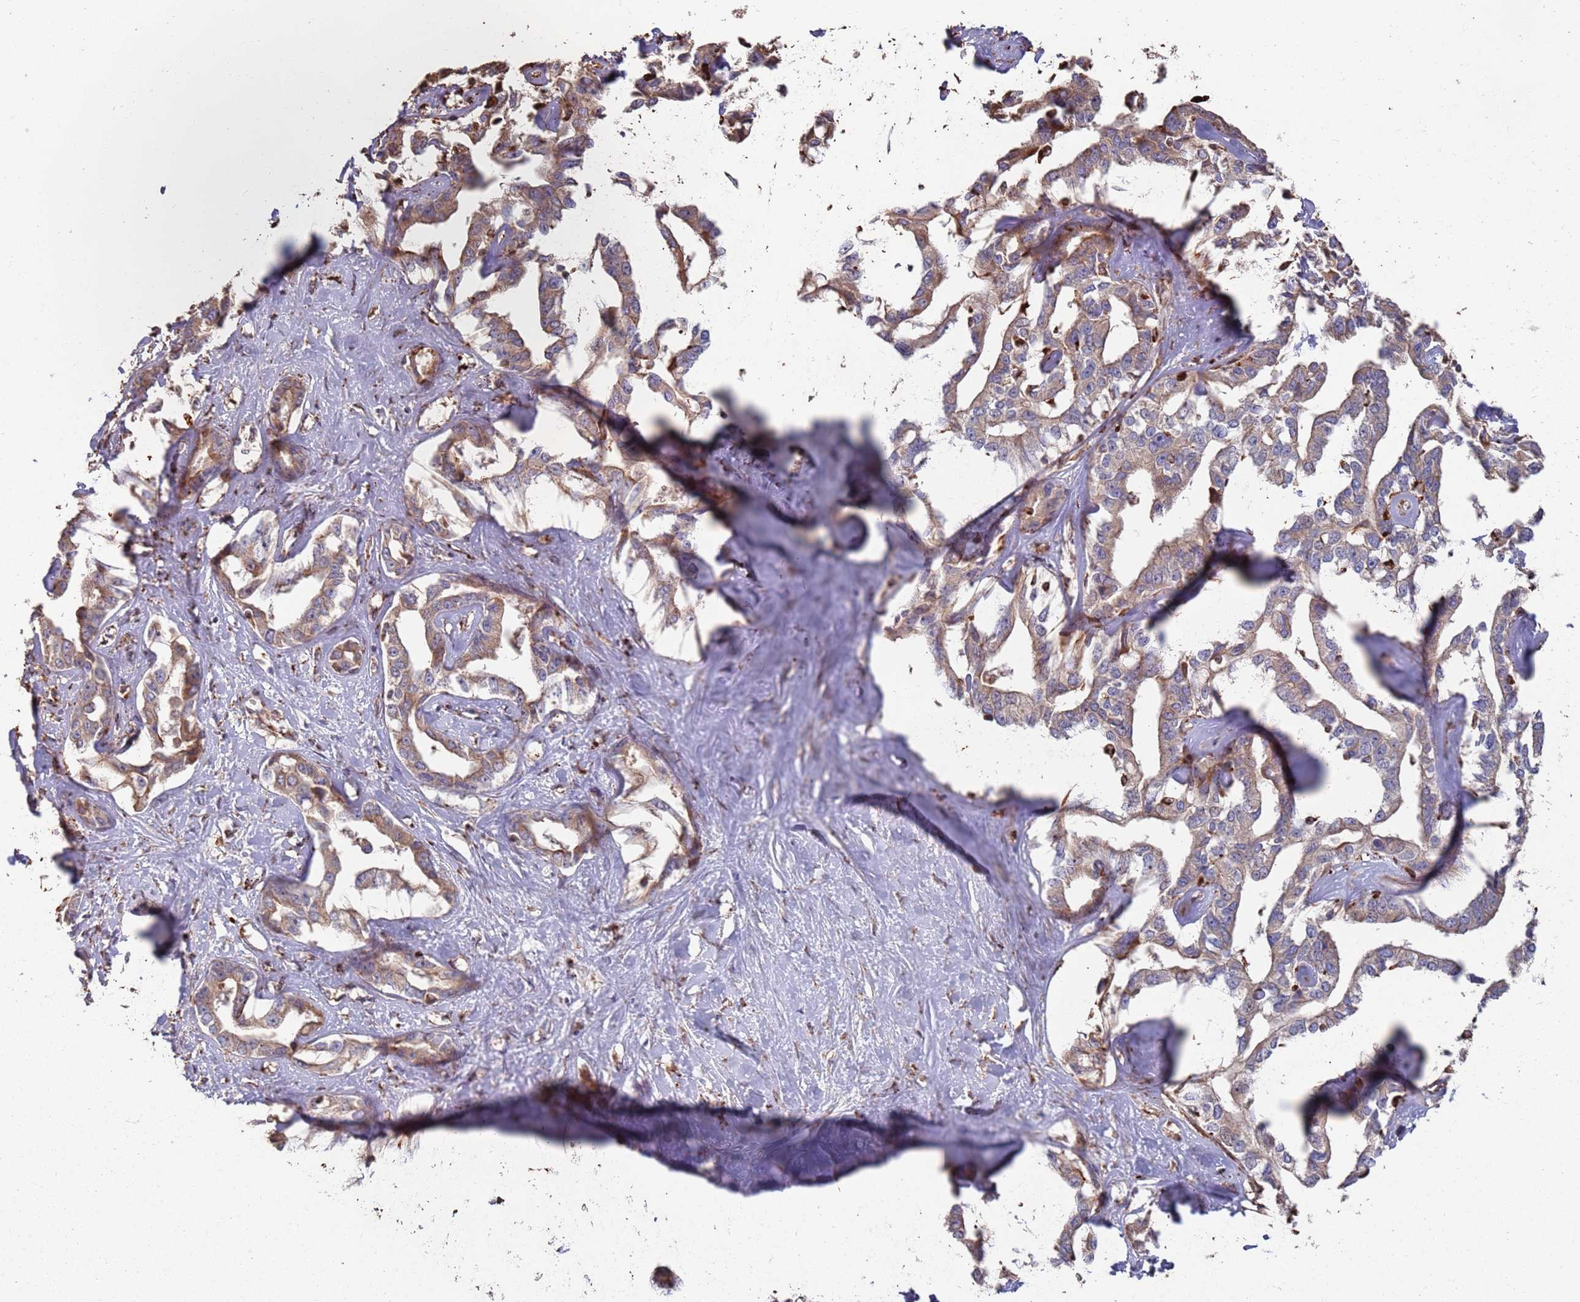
{"staining": {"intensity": "moderate", "quantity": "25%-75%", "location": "cytoplasmic/membranous"}, "tissue": "liver cancer", "cell_type": "Tumor cells", "image_type": "cancer", "snomed": [{"axis": "morphology", "description": "Cholangiocarcinoma"}, {"axis": "topography", "description": "Liver"}], "caption": "Liver cancer (cholangiocarcinoma) stained with a protein marker shows moderate staining in tumor cells.", "gene": "LACC1", "patient": {"sex": "male", "age": 59}}